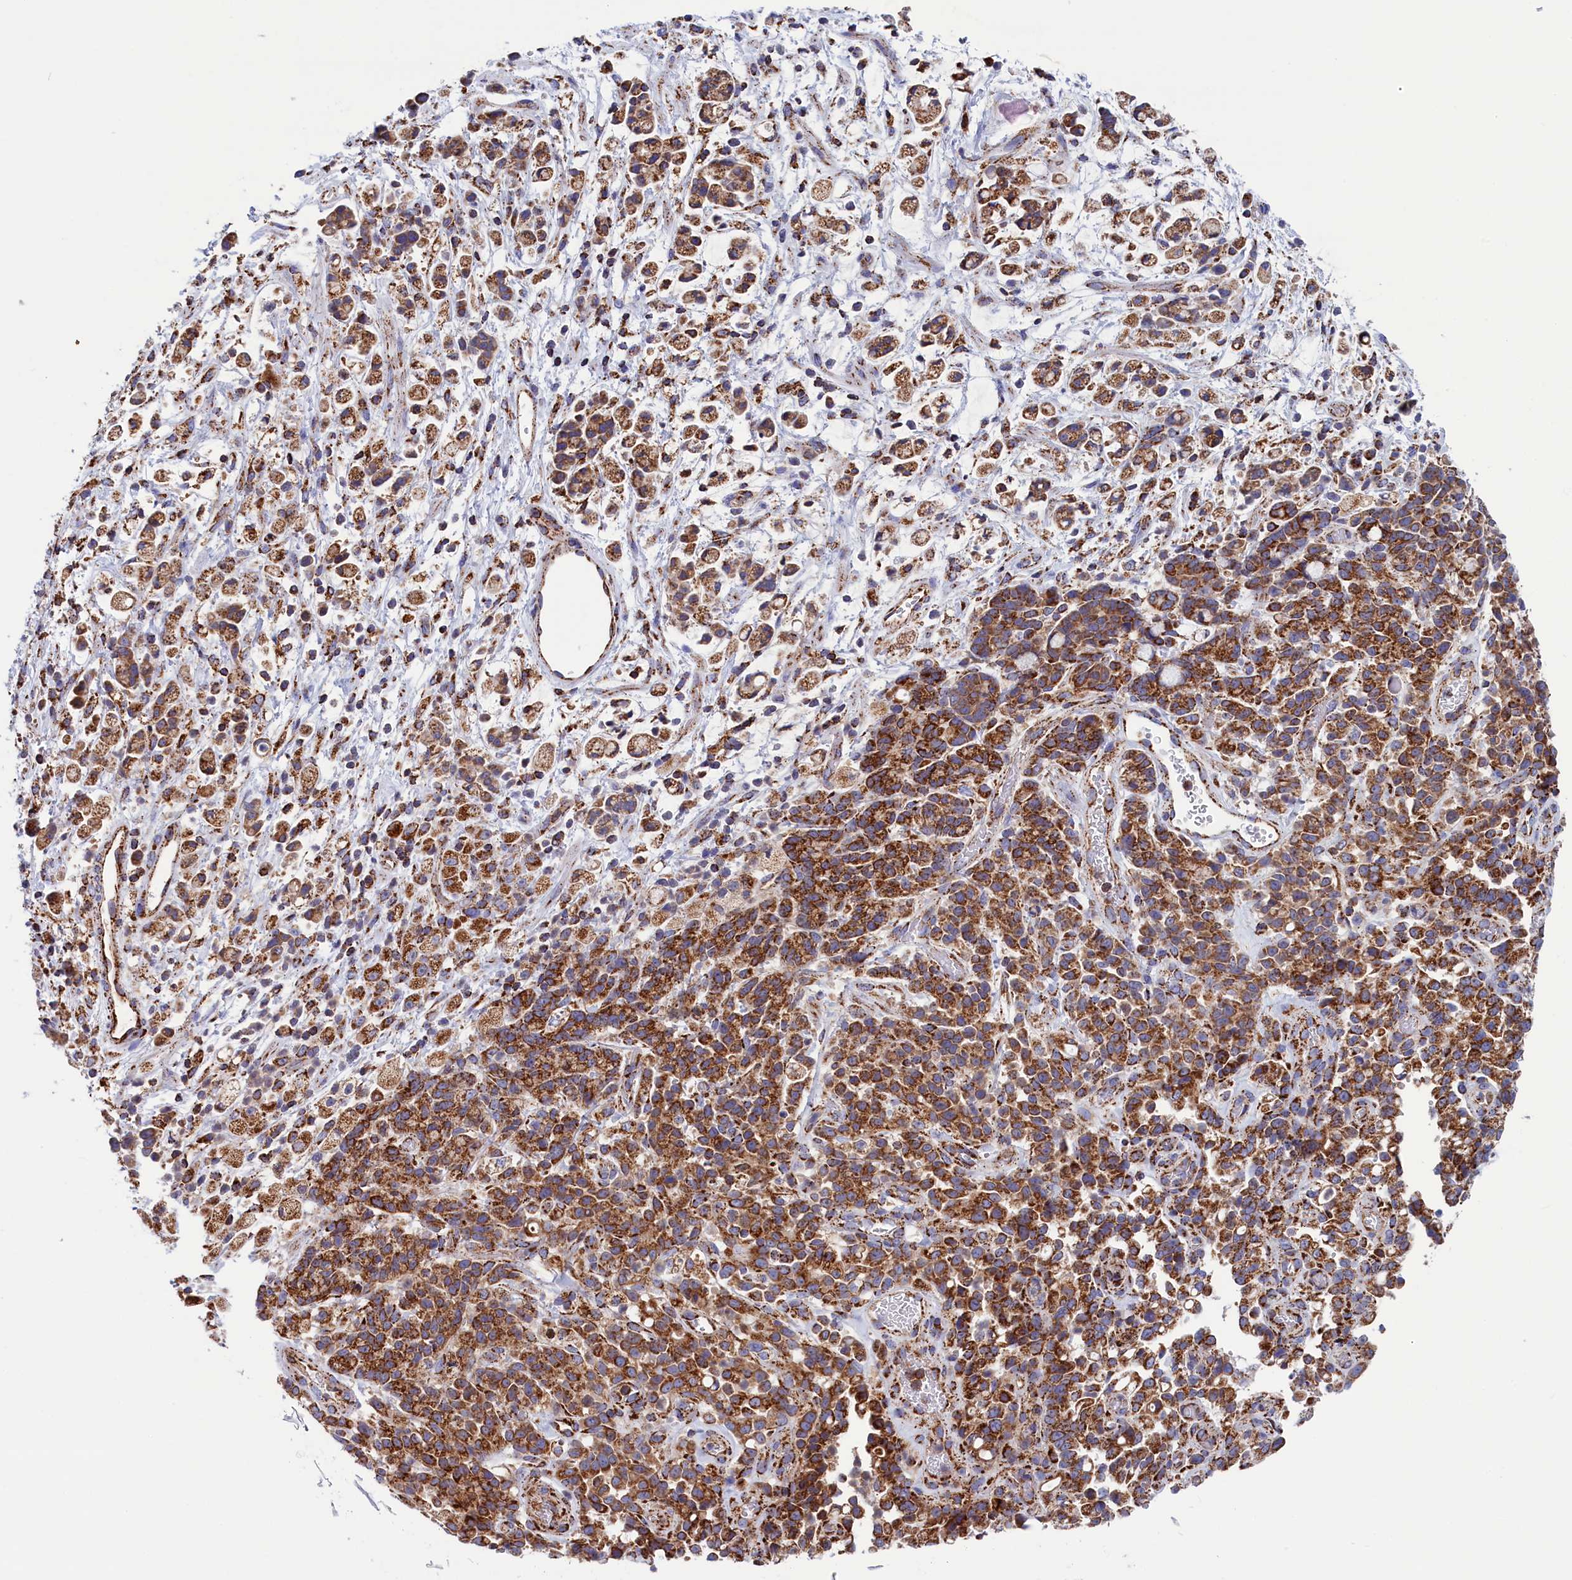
{"staining": {"intensity": "strong", "quantity": ">75%", "location": "cytoplasmic/membranous"}, "tissue": "stomach cancer", "cell_type": "Tumor cells", "image_type": "cancer", "snomed": [{"axis": "morphology", "description": "Adenocarcinoma, NOS"}, {"axis": "topography", "description": "Stomach"}], "caption": "Tumor cells display high levels of strong cytoplasmic/membranous staining in approximately >75% of cells in stomach cancer (adenocarcinoma).", "gene": "WDR83", "patient": {"sex": "female", "age": 60}}